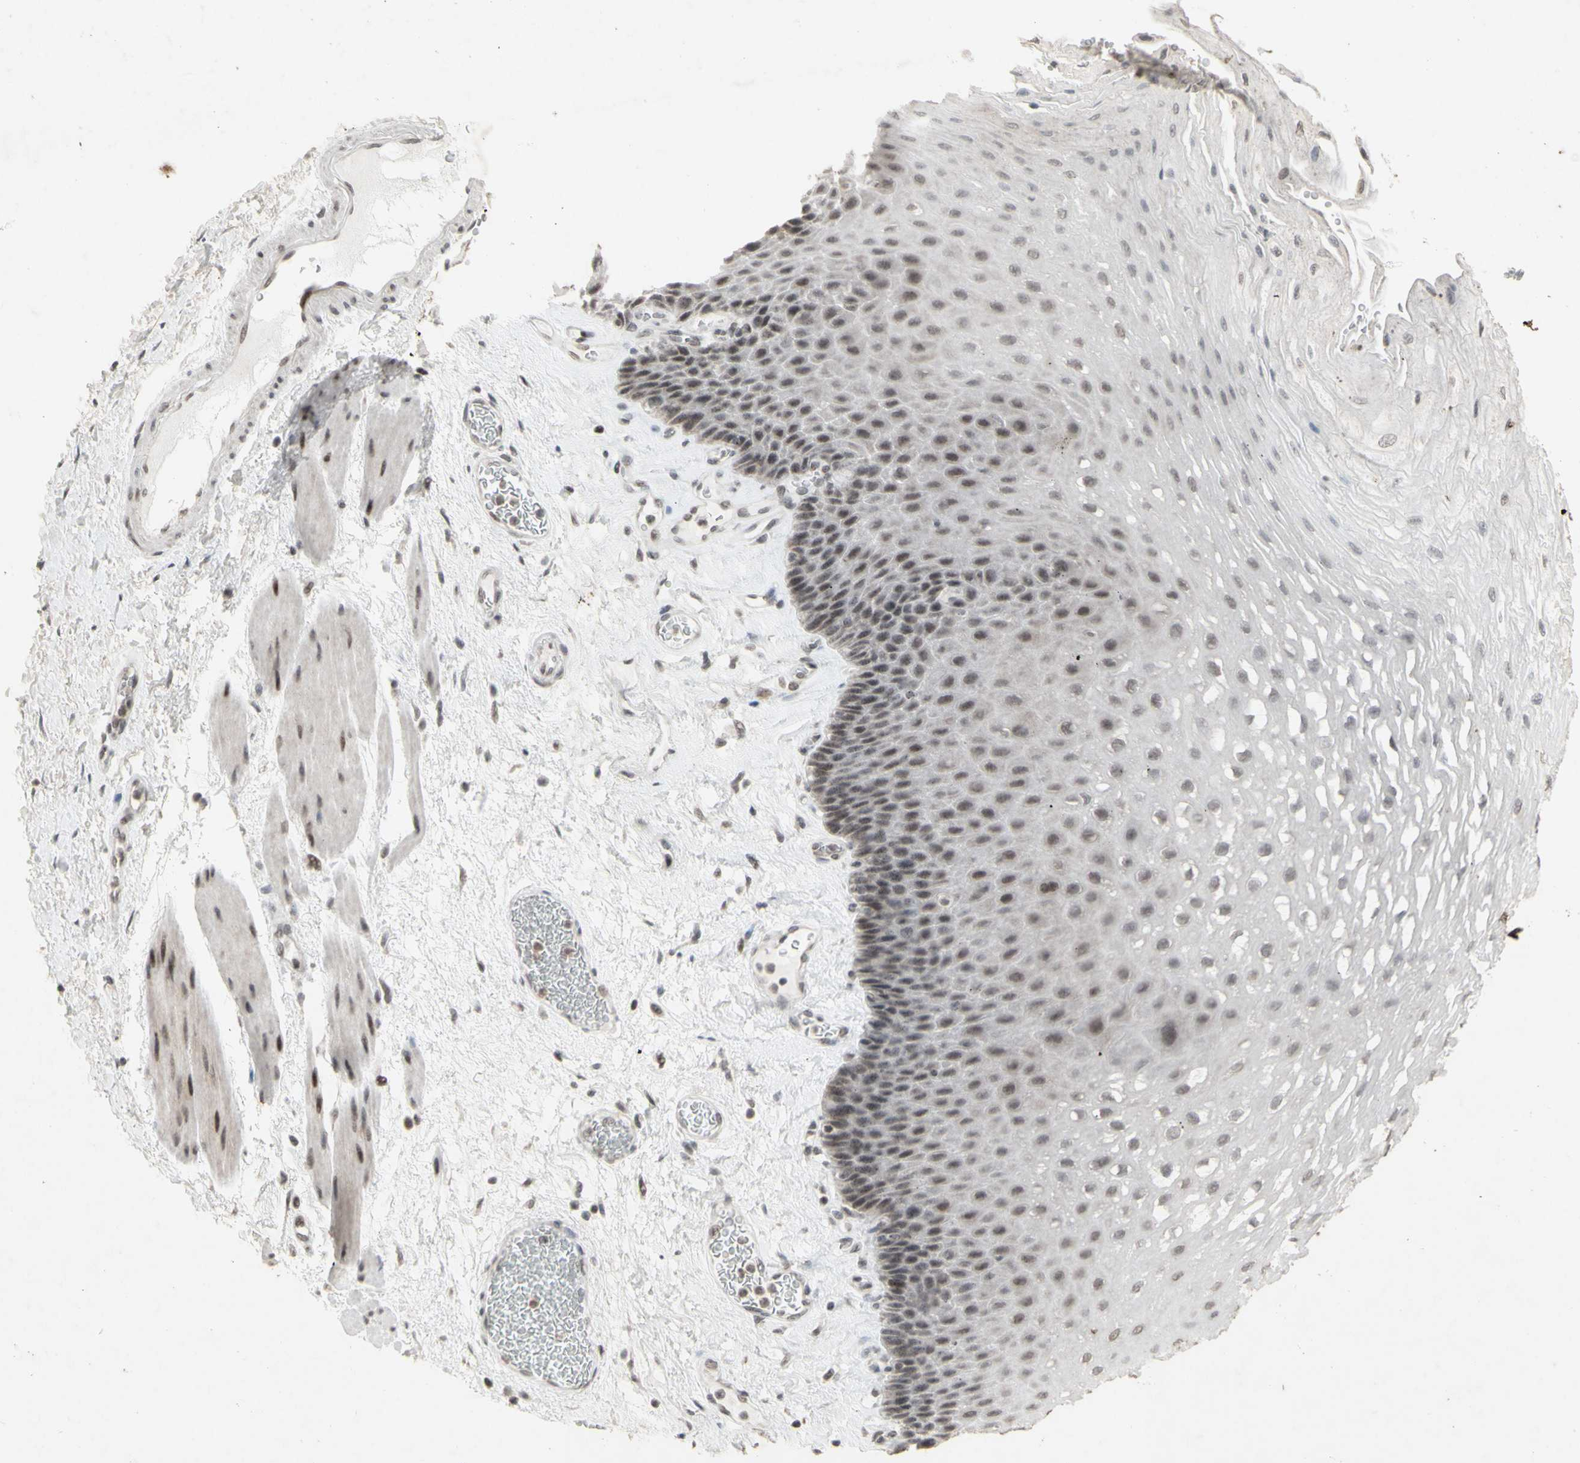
{"staining": {"intensity": "moderate", "quantity": "<25%", "location": "nuclear"}, "tissue": "esophagus", "cell_type": "Squamous epithelial cells", "image_type": "normal", "snomed": [{"axis": "morphology", "description": "Normal tissue, NOS"}, {"axis": "topography", "description": "Esophagus"}], "caption": "High-magnification brightfield microscopy of unremarkable esophagus stained with DAB (brown) and counterstained with hematoxylin (blue). squamous epithelial cells exhibit moderate nuclear expression is present in approximately<25% of cells.", "gene": "CENPB", "patient": {"sex": "female", "age": 72}}